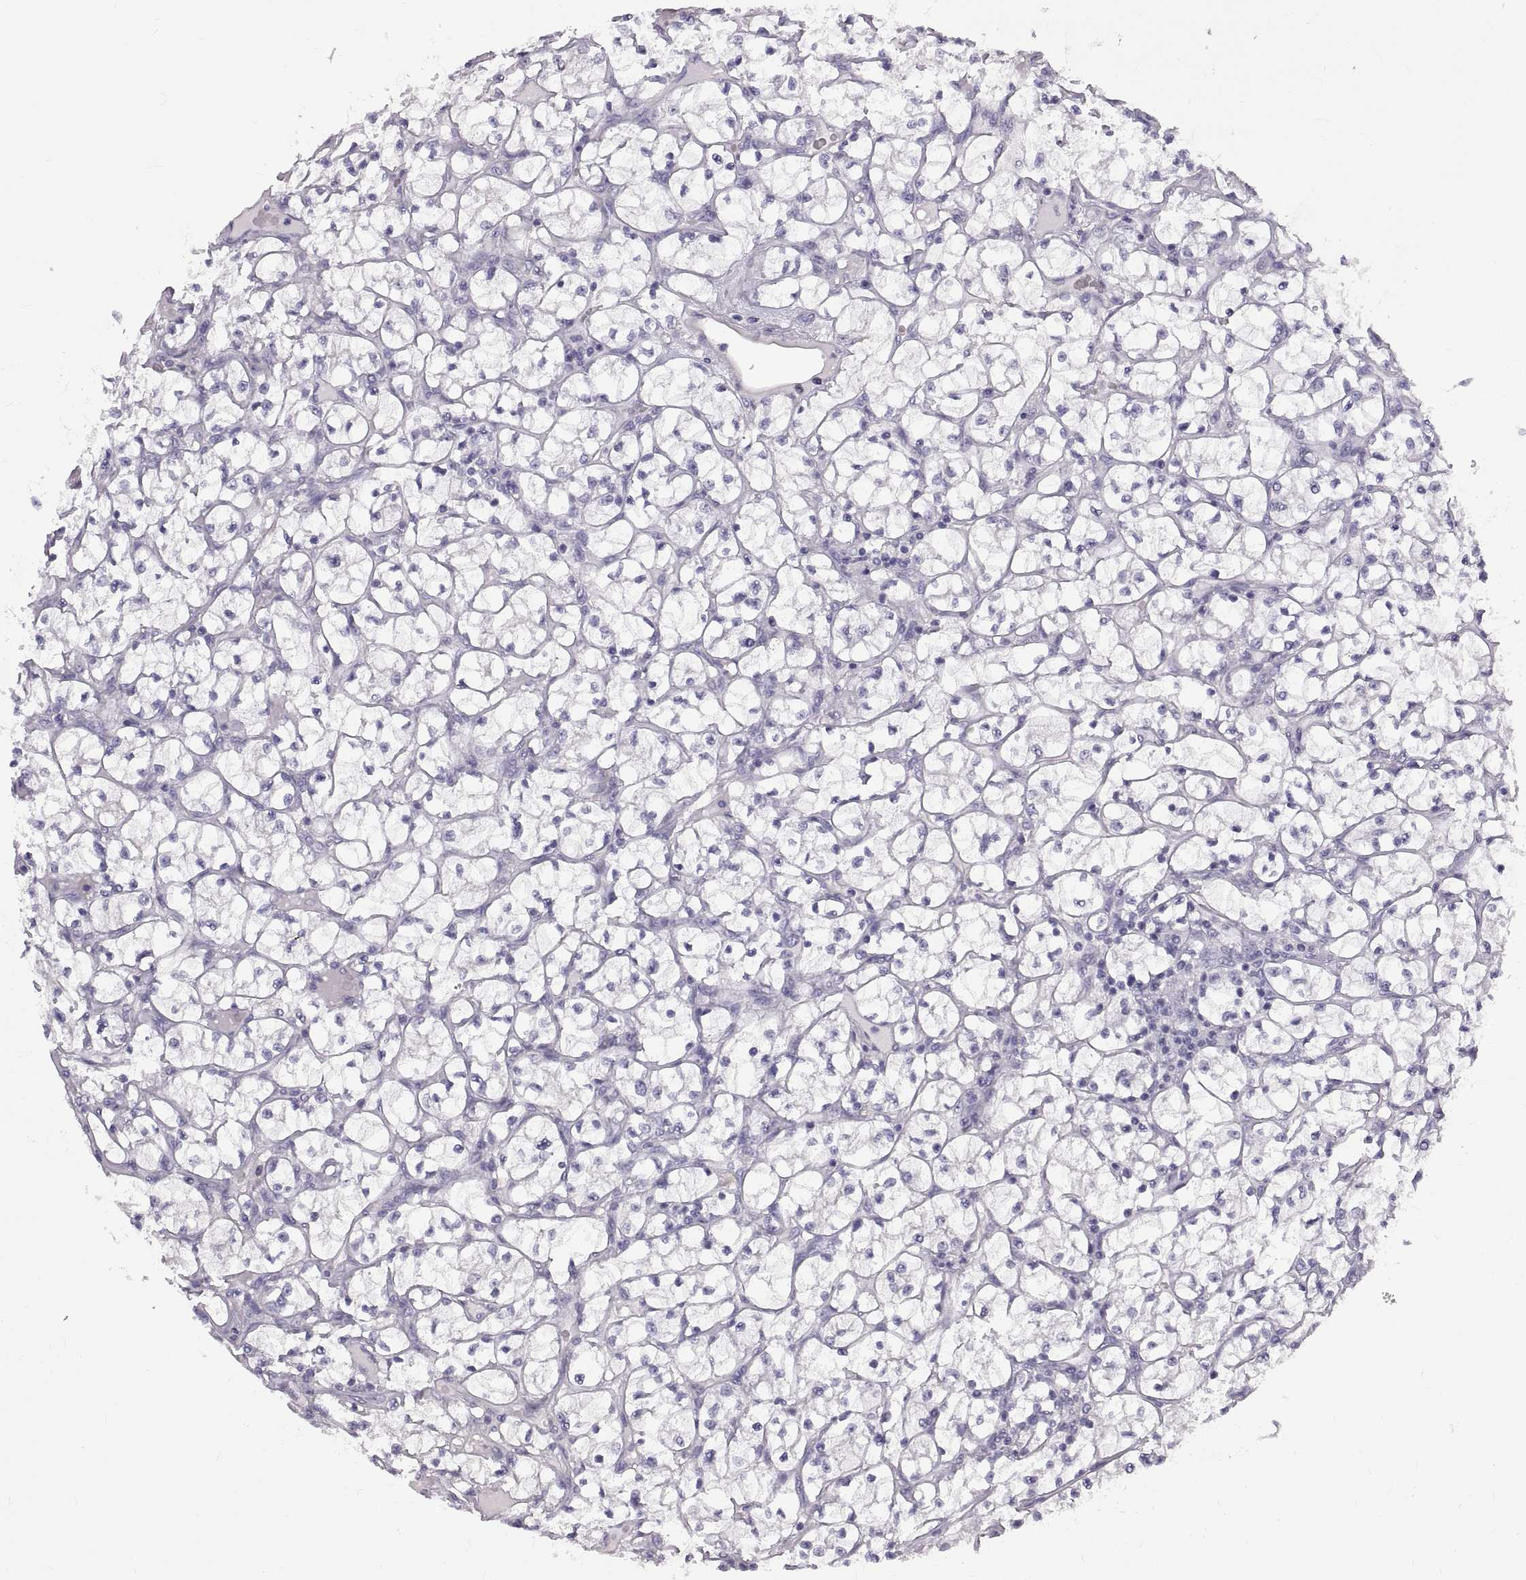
{"staining": {"intensity": "negative", "quantity": "none", "location": "none"}, "tissue": "renal cancer", "cell_type": "Tumor cells", "image_type": "cancer", "snomed": [{"axis": "morphology", "description": "Adenocarcinoma, NOS"}, {"axis": "topography", "description": "Kidney"}], "caption": "Immunohistochemistry of renal adenocarcinoma reveals no staining in tumor cells.", "gene": "WFDC8", "patient": {"sex": "female", "age": 64}}